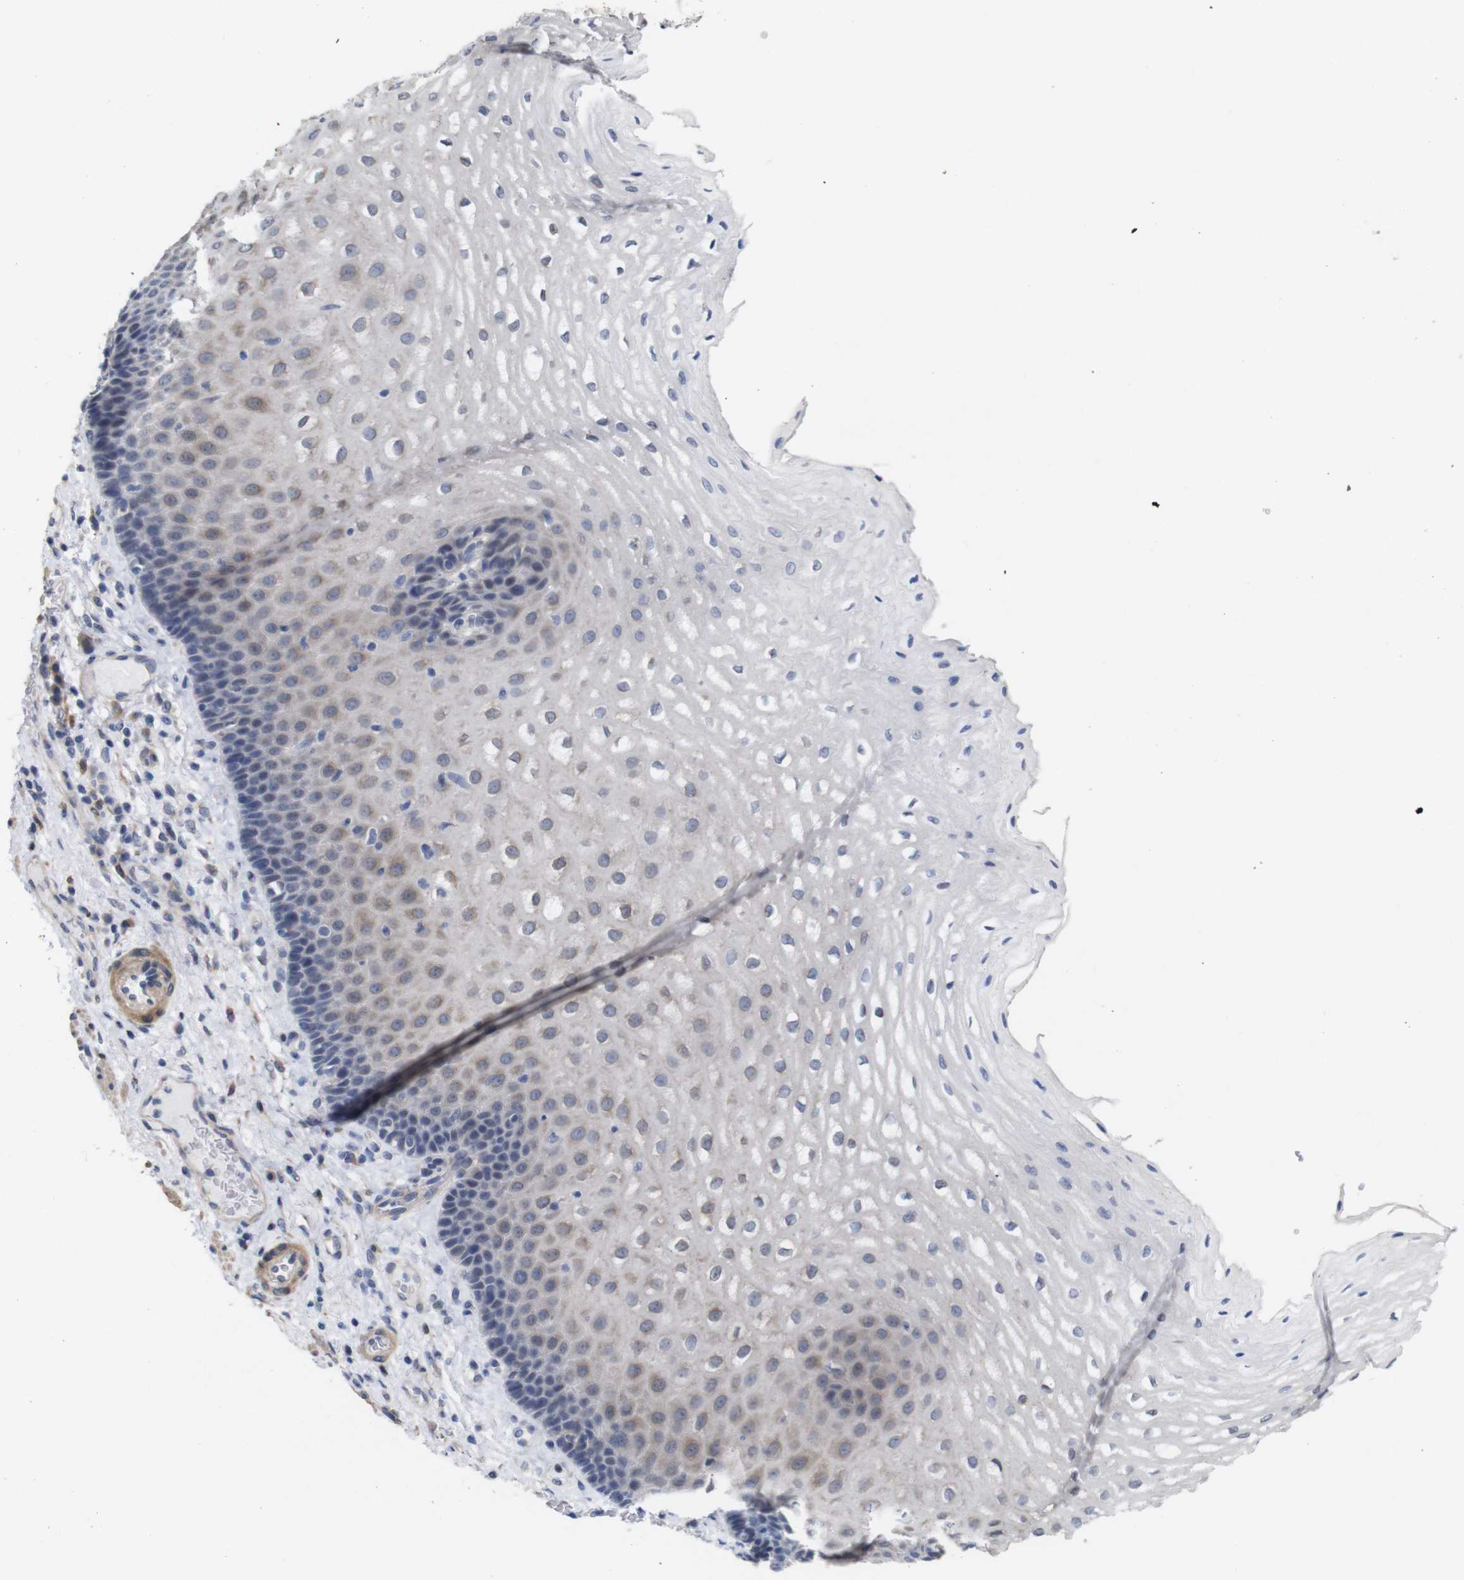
{"staining": {"intensity": "weak", "quantity": "<25%", "location": "cytoplasmic/membranous"}, "tissue": "esophagus", "cell_type": "Squamous epithelial cells", "image_type": "normal", "snomed": [{"axis": "morphology", "description": "Normal tissue, NOS"}, {"axis": "topography", "description": "Esophagus"}], "caption": "A photomicrograph of human esophagus is negative for staining in squamous epithelial cells. The staining was performed using DAB (3,3'-diaminobenzidine) to visualize the protein expression in brown, while the nuclei were stained in blue with hematoxylin (Magnification: 20x).", "gene": "TCEAL9", "patient": {"sex": "male", "age": 54}}